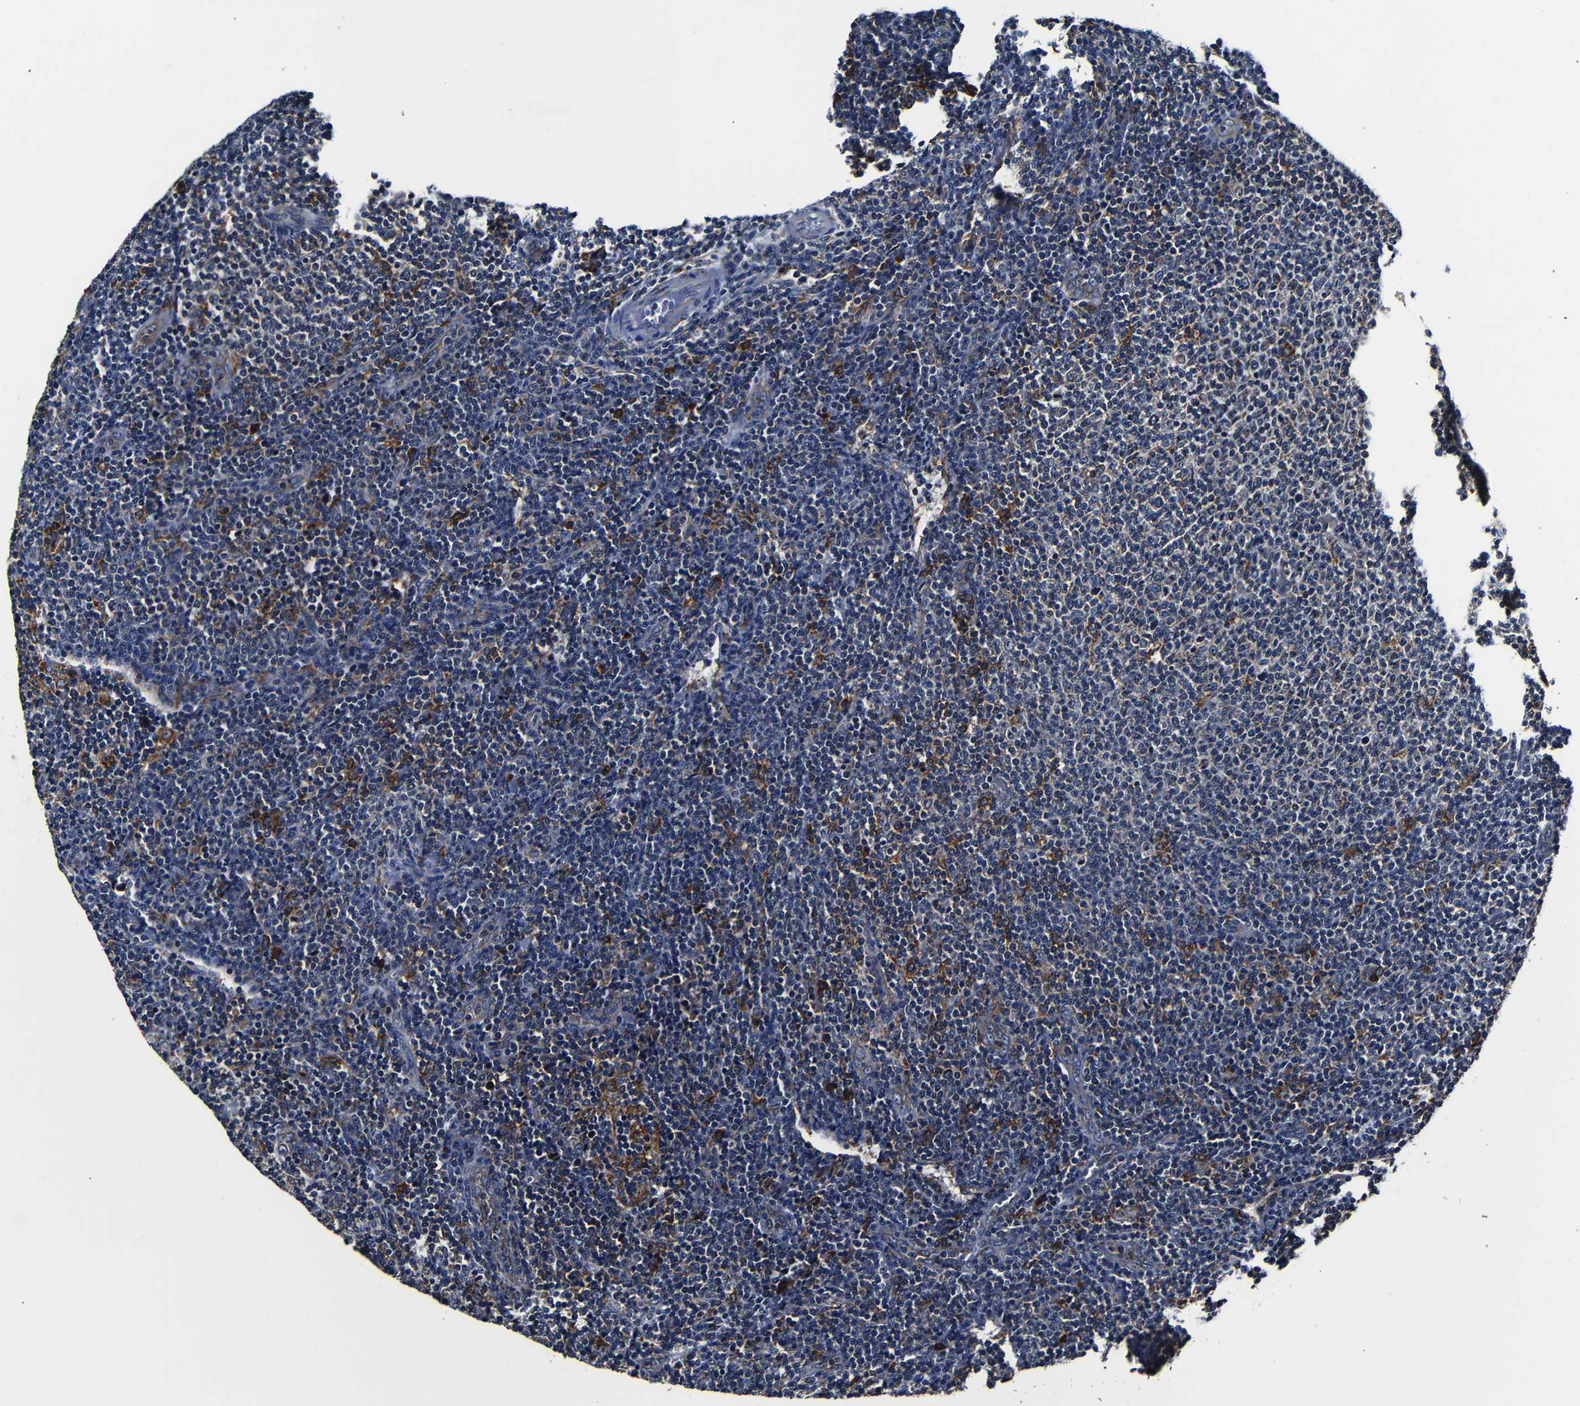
{"staining": {"intensity": "weak", "quantity": "<25%", "location": "cytoplasmic/membranous"}, "tissue": "lymphoma", "cell_type": "Tumor cells", "image_type": "cancer", "snomed": [{"axis": "morphology", "description": "Malignant lymphoma, non-Hodgkin's type, Low grade"}, {"axis": "topography", "description": "Lymph node"}], "caption": "IHC of low-grade malignant lymphoma, non-Hodgkin's type displays no staining in tumor cells. (DAB (3,3'-diaminobenzidine) immunohistochemistry (IHC) with hematoxylin counter stain).", "gene": "SCN9A", "patient": {"sex": "male", "age": 66}}